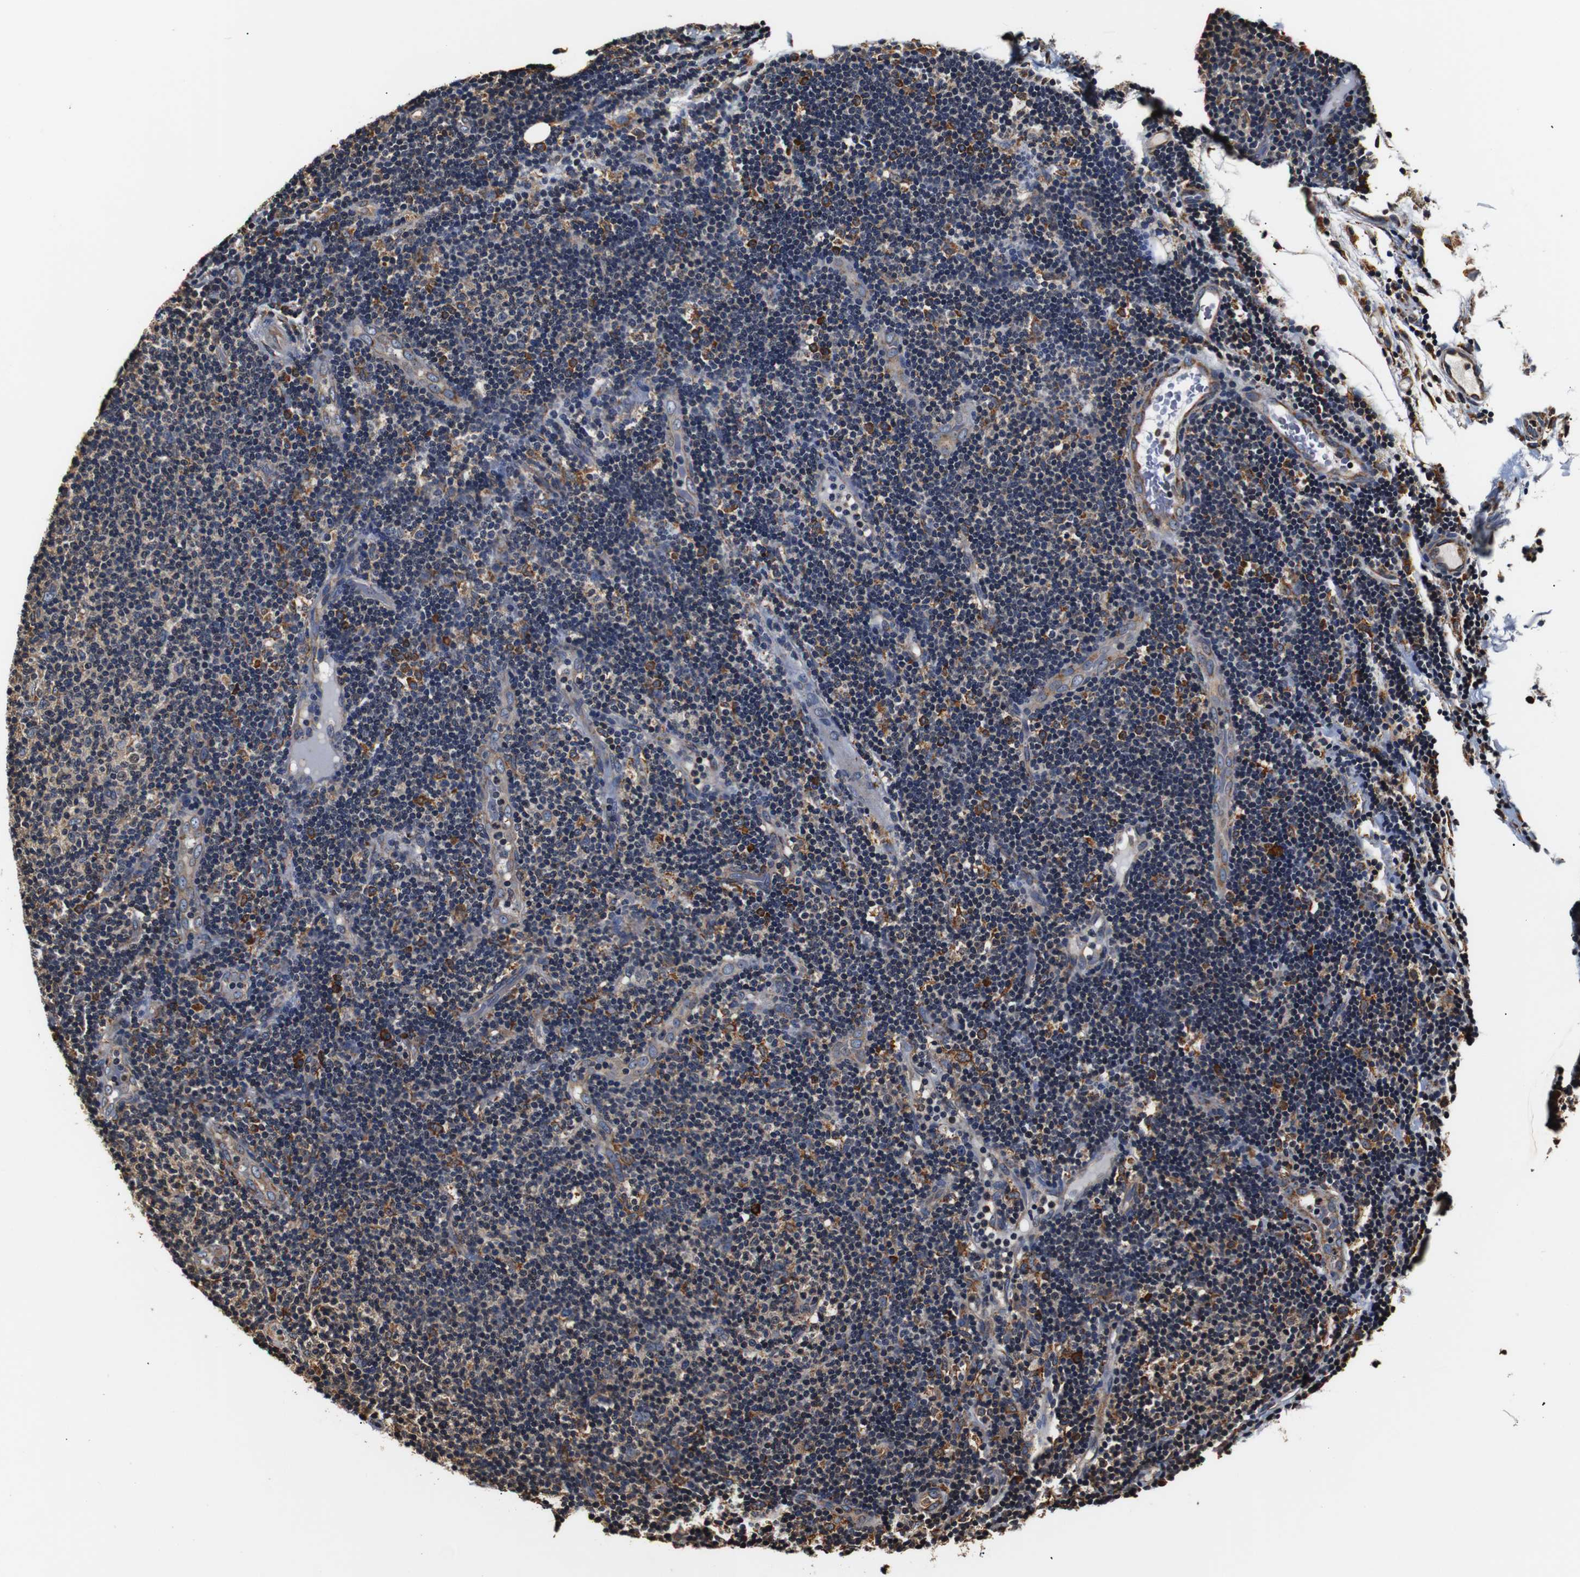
{"staining": {"intensity": "moderate", "quantity": "<25%", "location": "cytoplasmic/membranous"}, "tissue": "lymphoma", "cell_type": "Tumor cells", "image_type": "cancer", "snomed": [{"axis": "morphology", "description": "Malignant lymphoma, non-Hodgkin's type, Low grade"}, {"axis": "topography", "description": "Lymph node"}], "caption": "A low amount of moderate cytoplasmic/membranous positivity is seen in about <25% of tumor cells in lymphoma tissue.", "gene": "HHIP", "patient": {"sex": "male", "age": 83}}